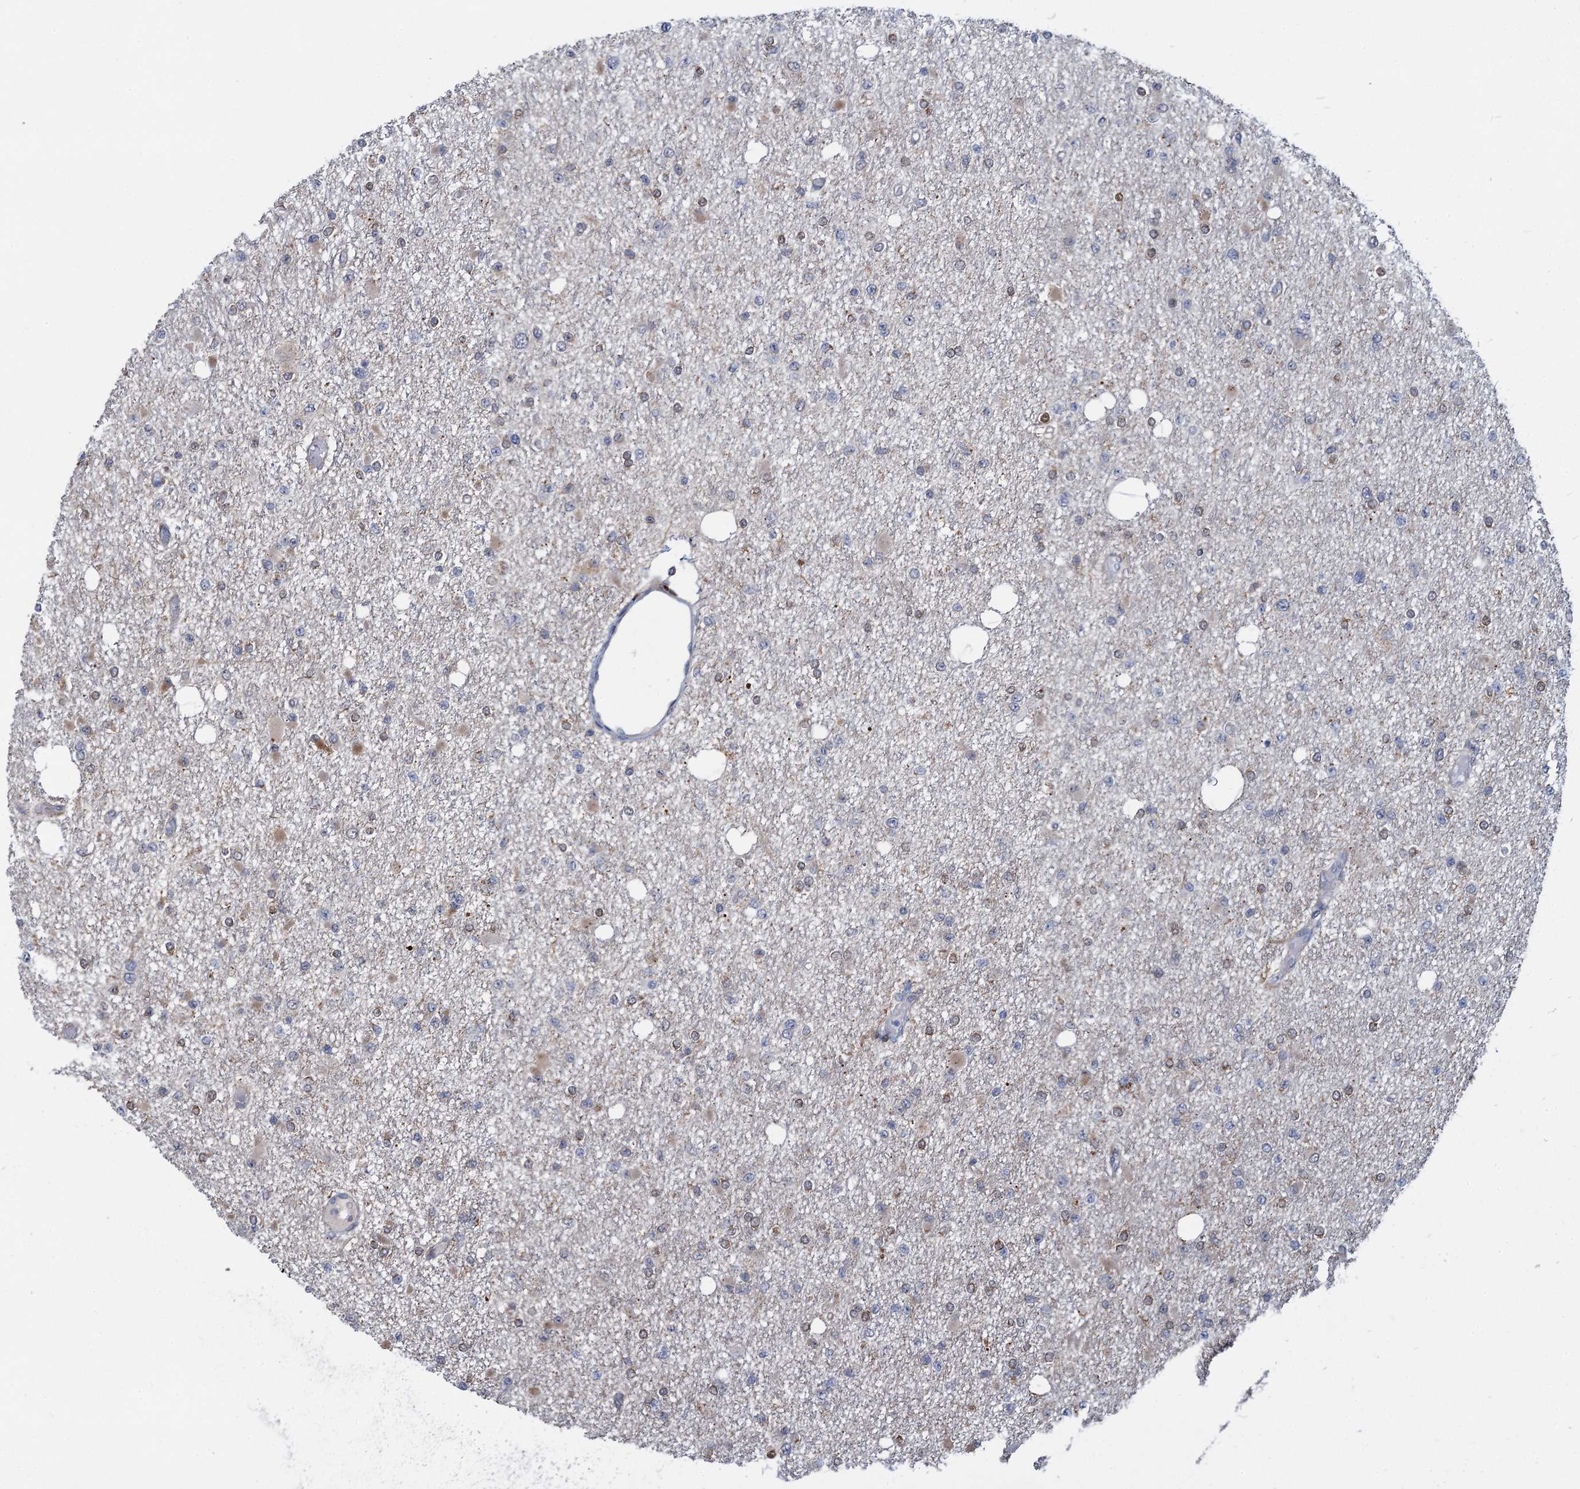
{"staining": {"intensity": "negative", "quantity": "none", "location": "none"}, "tissue": "glioma", "cell_type": "Tumor cells", "image_type": "cancer", "snomed": [{"axis": "morphology", "description": "Glioma, malignant, Low grade"}, {"axis": "topography", "description": "Brain"}], "caption": "Histopathology image shows no protein positivity in tumor cells of malignant low-grade glioma tissue. (DAB immunohistochemistry (IHC) with hematoxylin counter stain).", "gene": "CCDC102A", "patient": {"sex": "female", "age": 22}}